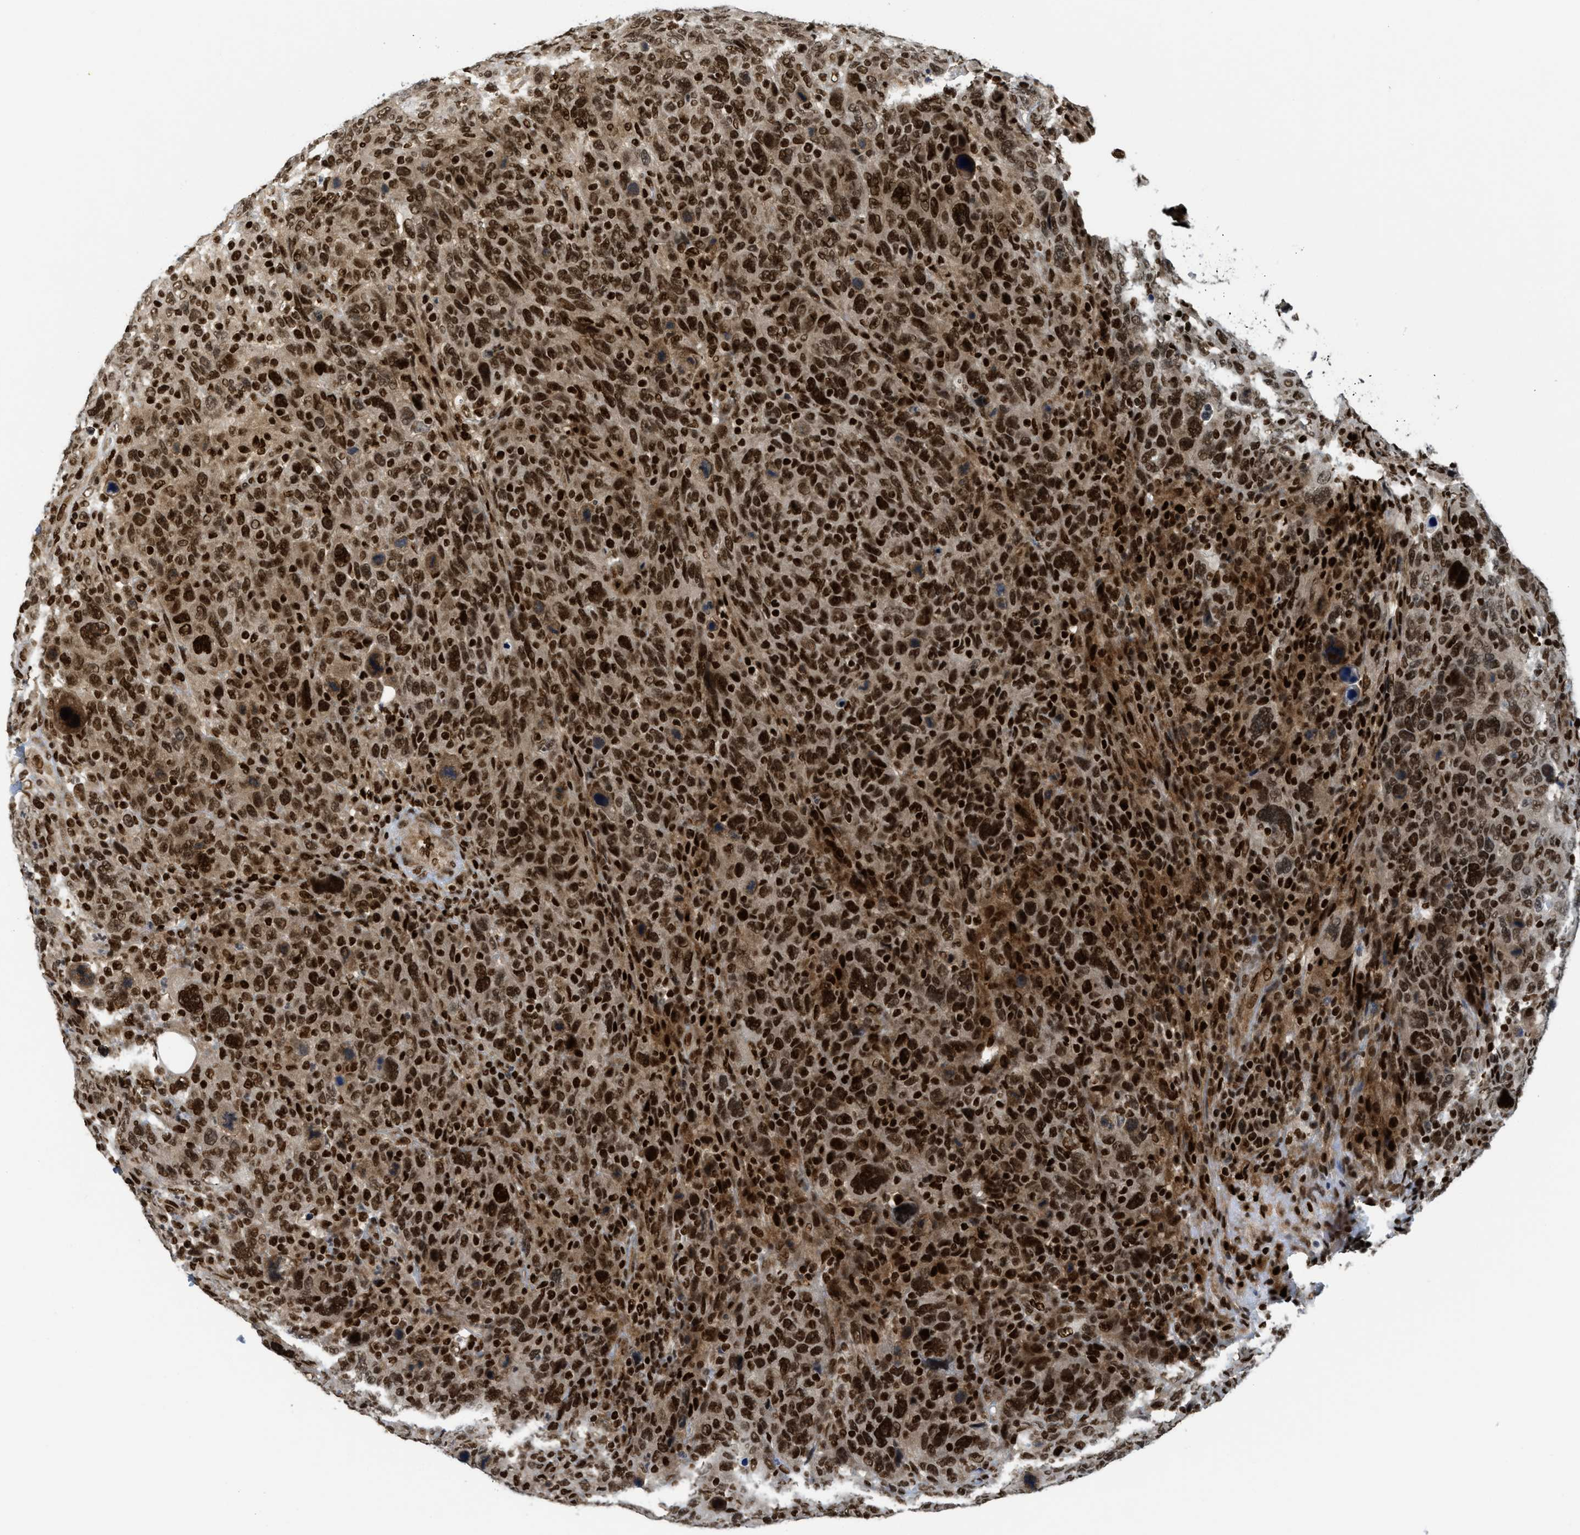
{"staining": {"intensity": "strong", "quantity": ">75%", "location": "nuclear"}, "tissue": "breast cancer", "cell_type": "Tumor cells", "image_type": "cancer", "snomed": [{"axis": "morphology", "description": "Duct carcinoma"}, {"axis": "topography", "description": "Breast"}], "caption": "Strong nuclear protein positivity is appreciated in about >75% of tumor cells in breast cancer (invasive ductal carcinoma).", "gene": "RFX5", "patient": {"sex": "female", "age": 37}}